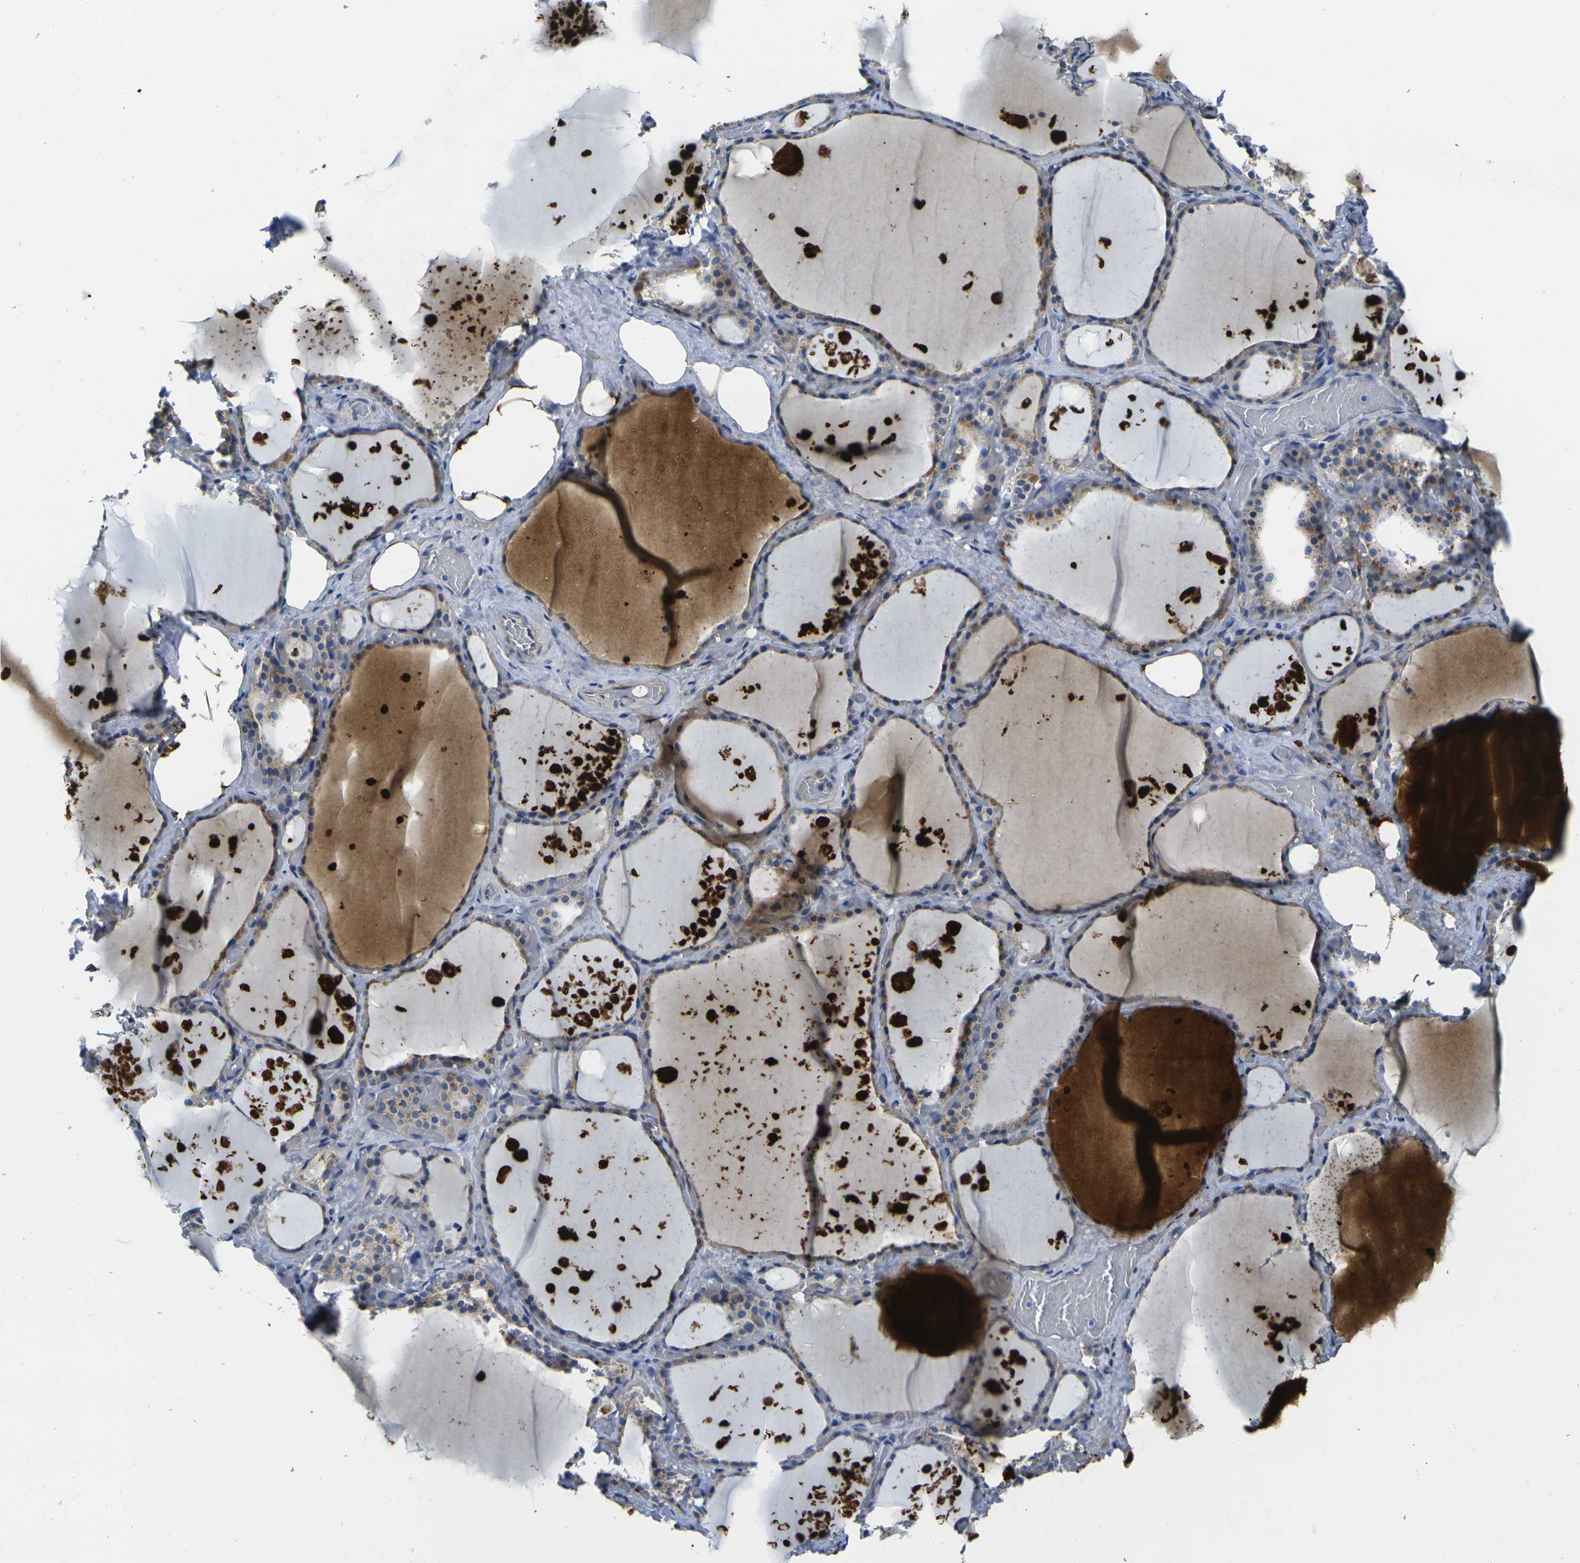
{"staining": {"intensity": "moderate", "quantity": "25%-75%", "location": "cytoplasmic/membranous"}, "tissue": "thyroid gland", "cell_type": "Glandular cells", "image_type": "normal", "snomed": [{"axis": "morphology", "description": "Normal tissue, NOS"}, {"axis": "topography", "description": "Thyroid gland"}], "caption": "Immunohistochemistry (IHC) of unremarkable thyroid gland shows medium levels of moderate cytoplasmic/membranous staining in about 25%-75% of glandular cells.", "gene": "GNA12", "patient": {"sex": "male", "age": 61}}